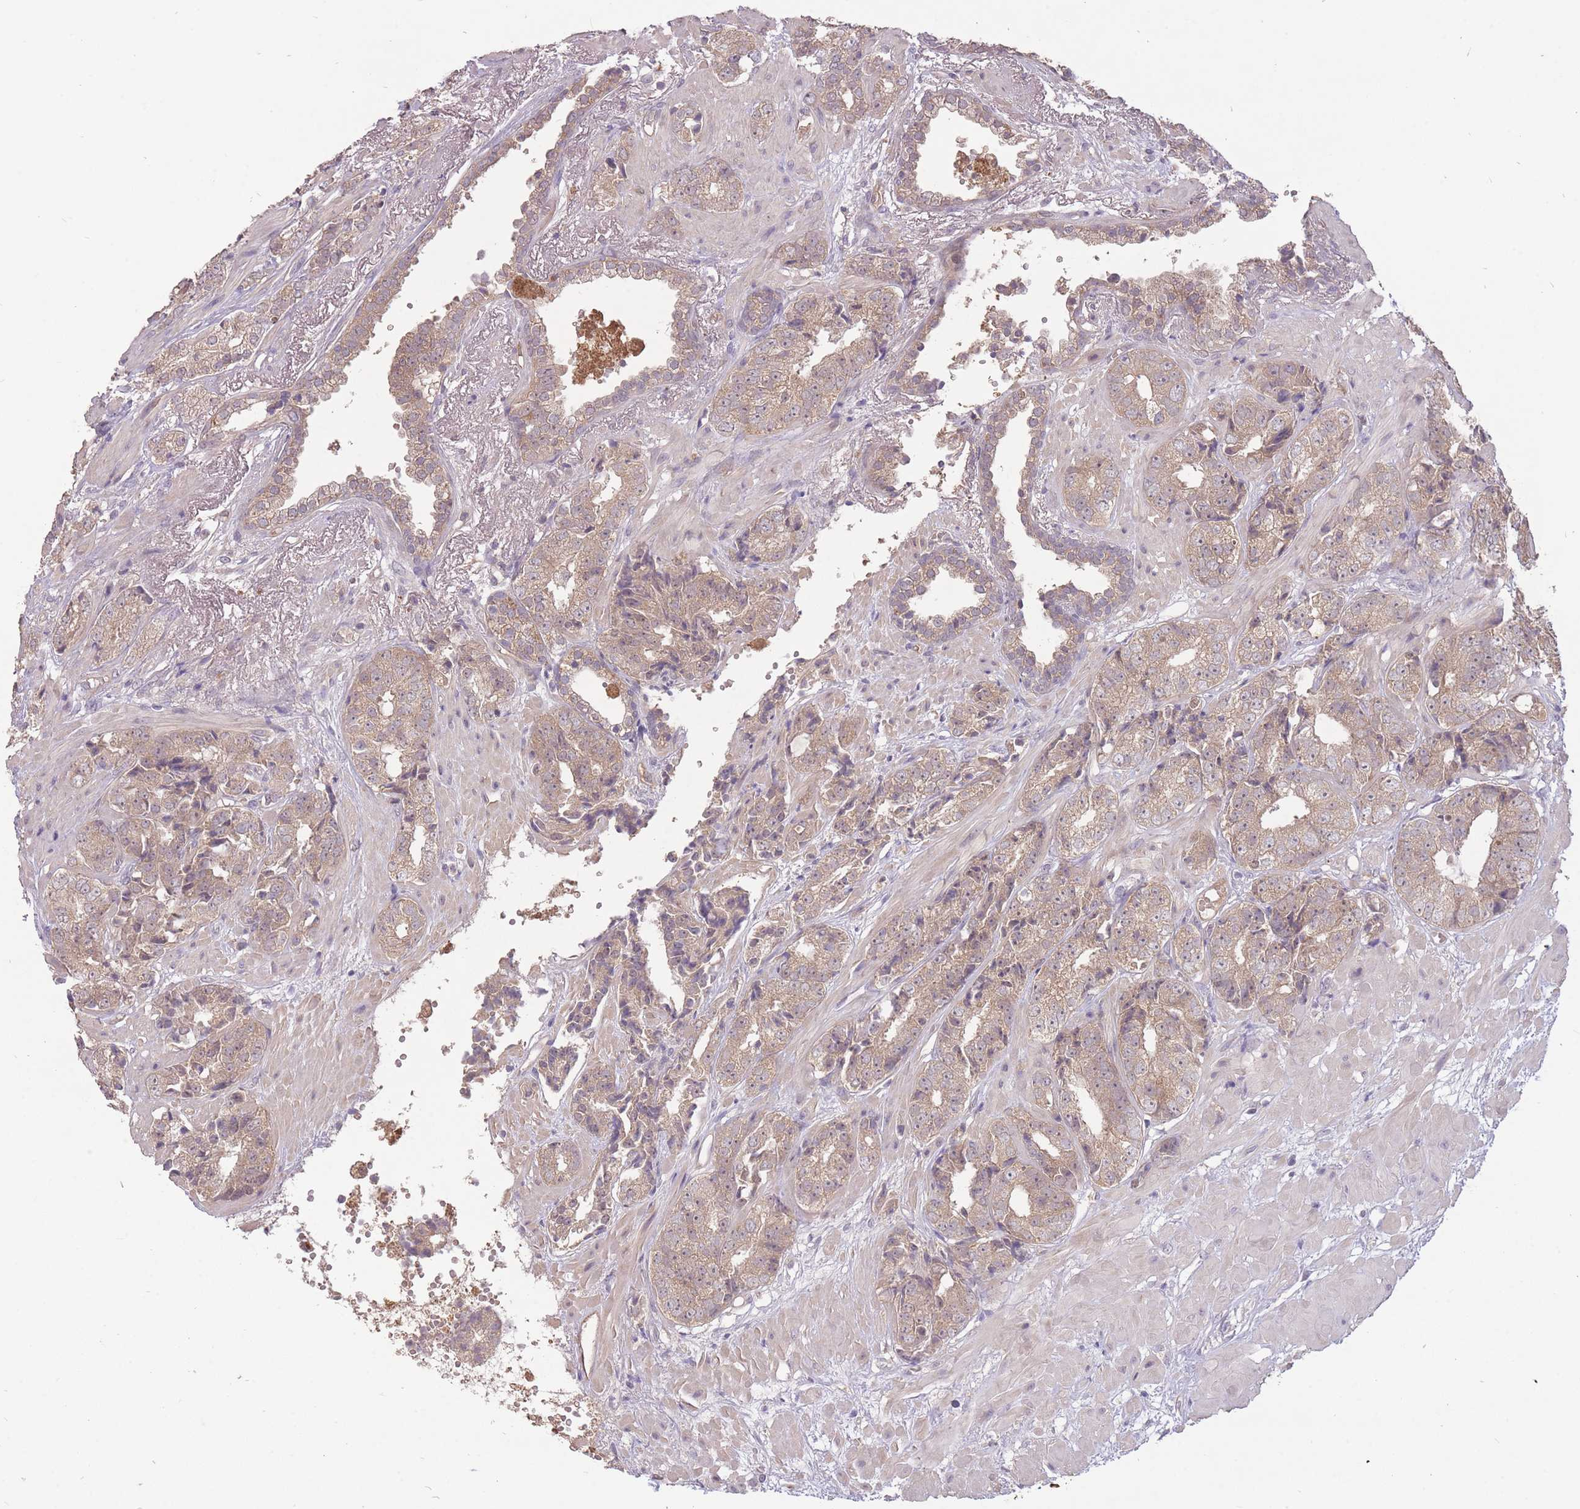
{"staining": {"intensity": "weak", "quantity": ">75%", "location": "cytoplasmic/membranous"}, "tissue": "prostate cancer", "cell_type": "Tumor cells", "image_type": "cancer", "snomed": [{"axis": "morphology", "description": "Adenocarcinoma, High grade"}, {"axis": "topography", "description": "Prostate"}], "caption": "There is low levels of weak cytoplasmic/membranous positivity in tumor cells of high-grade adenocarcinoma (prostate), as demonstrated by immunohistochemical staining (brown color).", "gene": "LRATD2", "patient": {"sex": "male", "age": 71}}